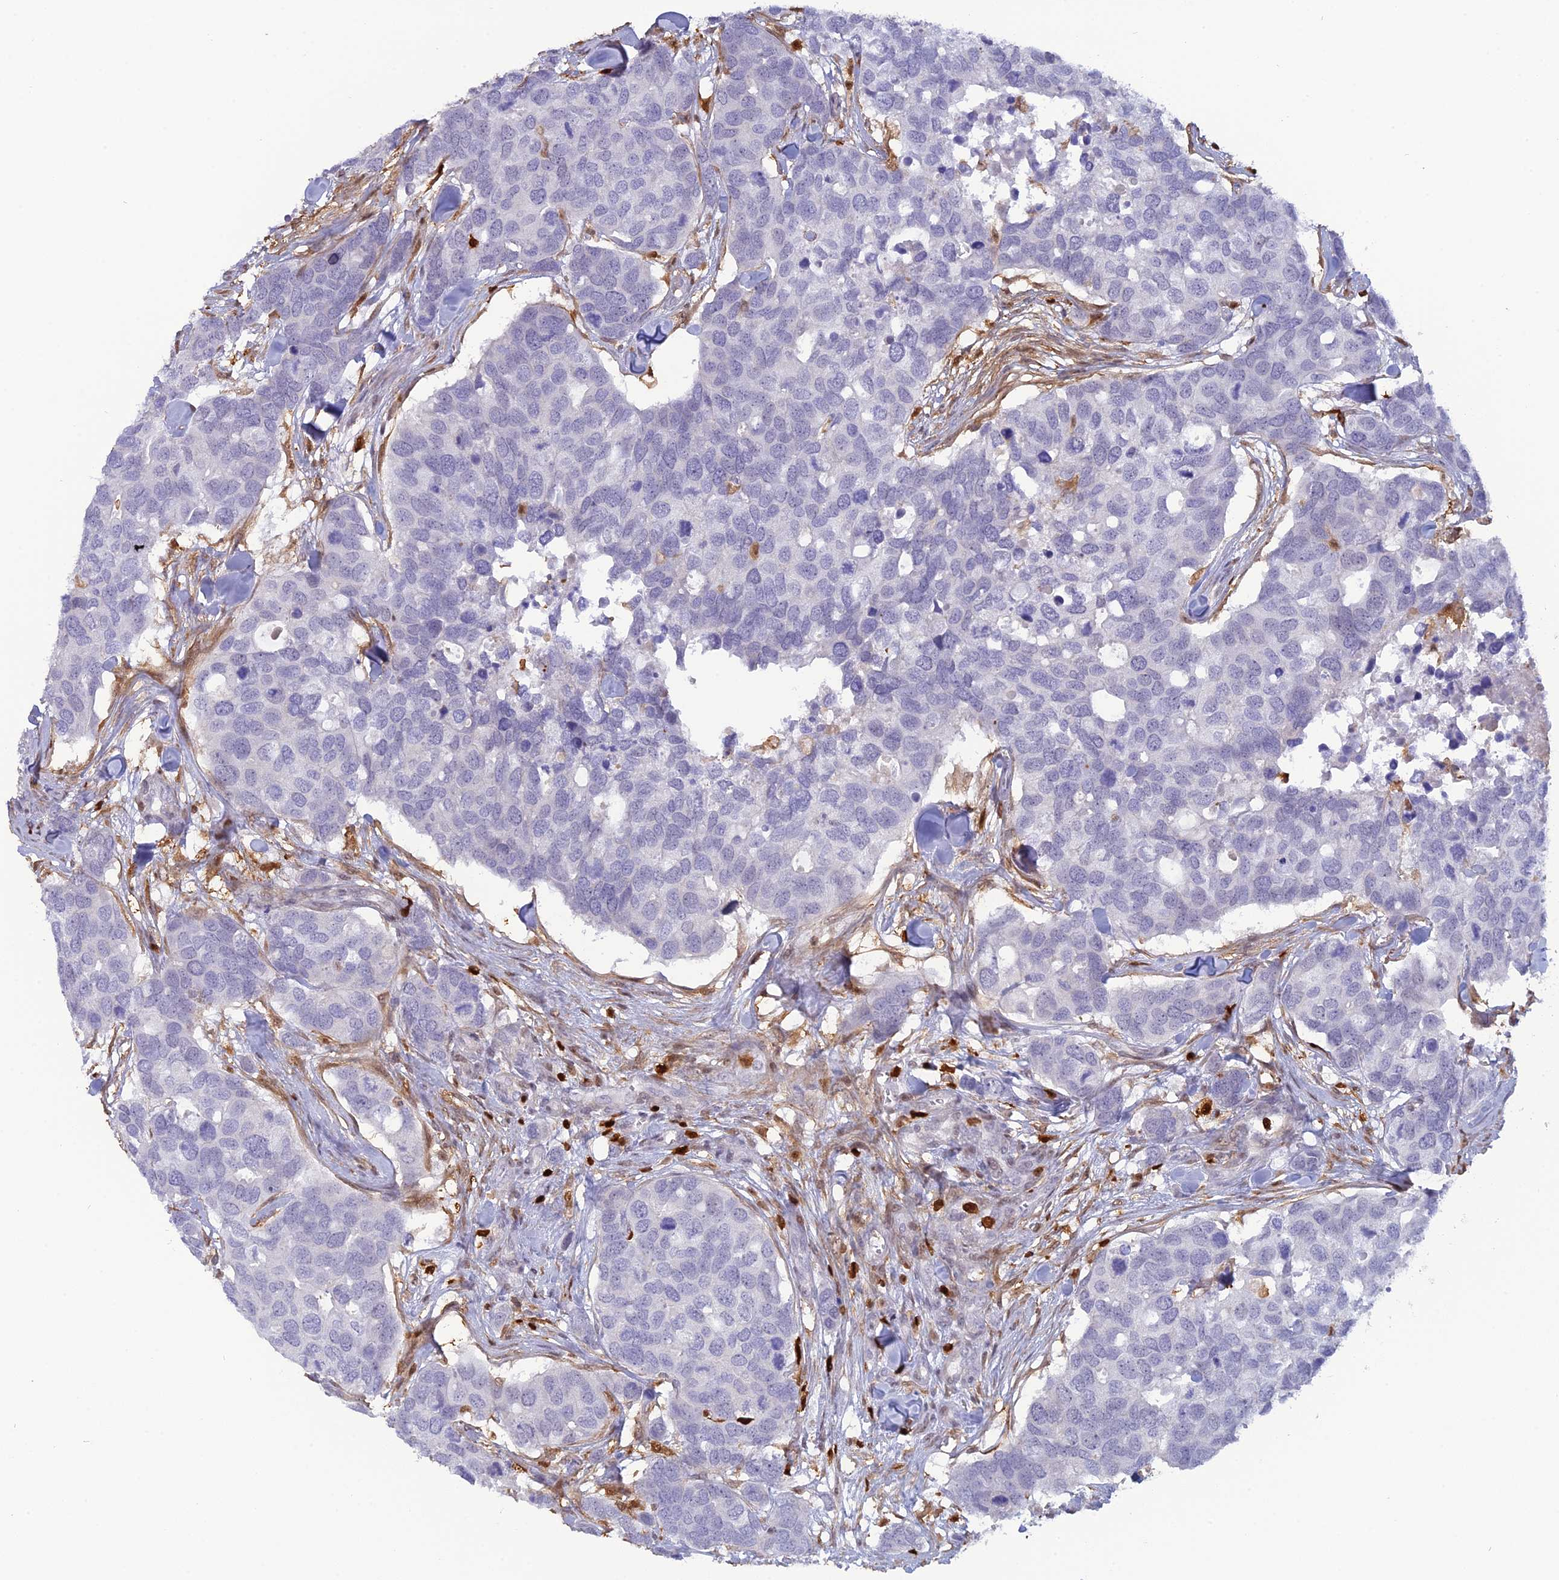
{"staining": {"intensity": "negative", "quantity": "none", "location": "none"}, "tissue": "breast cancer", "cell_type": "Tumor cells", "image_type": "cancer", "snomed": [{"axis": "morphology", "description": "Duct carcinoma"}, {"axis": "topography", "description": "Breast"}], "caption": "DAB (3,3'-diaminobenzidine) immunohistochemical staining of breast cancer (infiltrating ductal carcinoma) reveals no significant expression in tumor cells.", "gene": "PGBD4", "patient": {"sex": "female", "age": 83}}